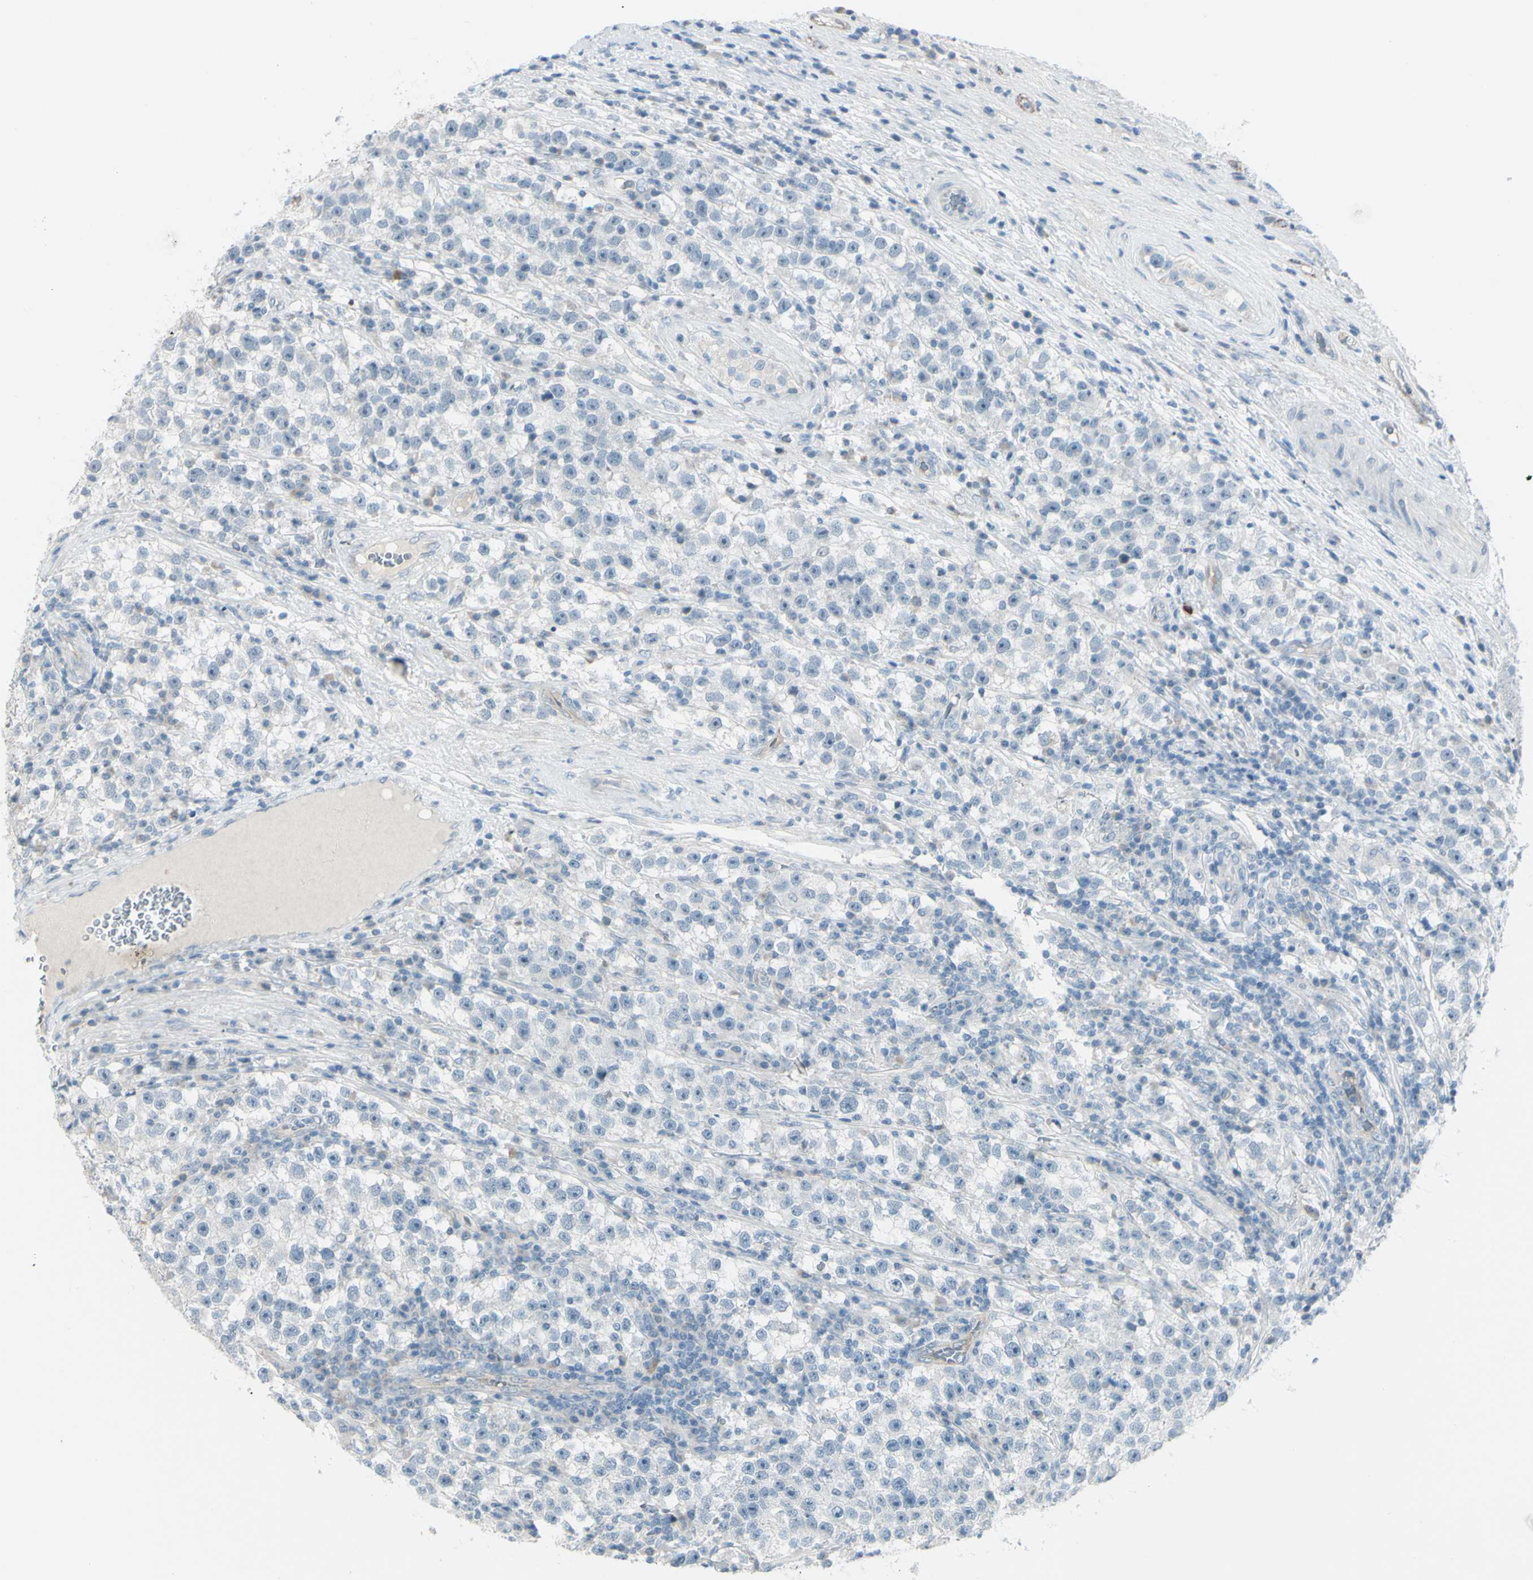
{"staining": {"intensity": "negative", "quantity": "none", "location": "none"}, "tissue": "testis cancer", "cell_type": "Tumor cells", "image_type": "cancer", "snomed": [{"axis": "morphology", "description": "Seminoma, NOS"}, {"axis": "topography", "description": "Testis"}], "caption": "High power microscopy photomicrograph of an immunohistochemistry (IHC) micrograph of testis cancer (seminoma), revealing no significant staining in tumor cells.", "gene": "GPR34", "patient": {"sex": "male", "age": 22}}